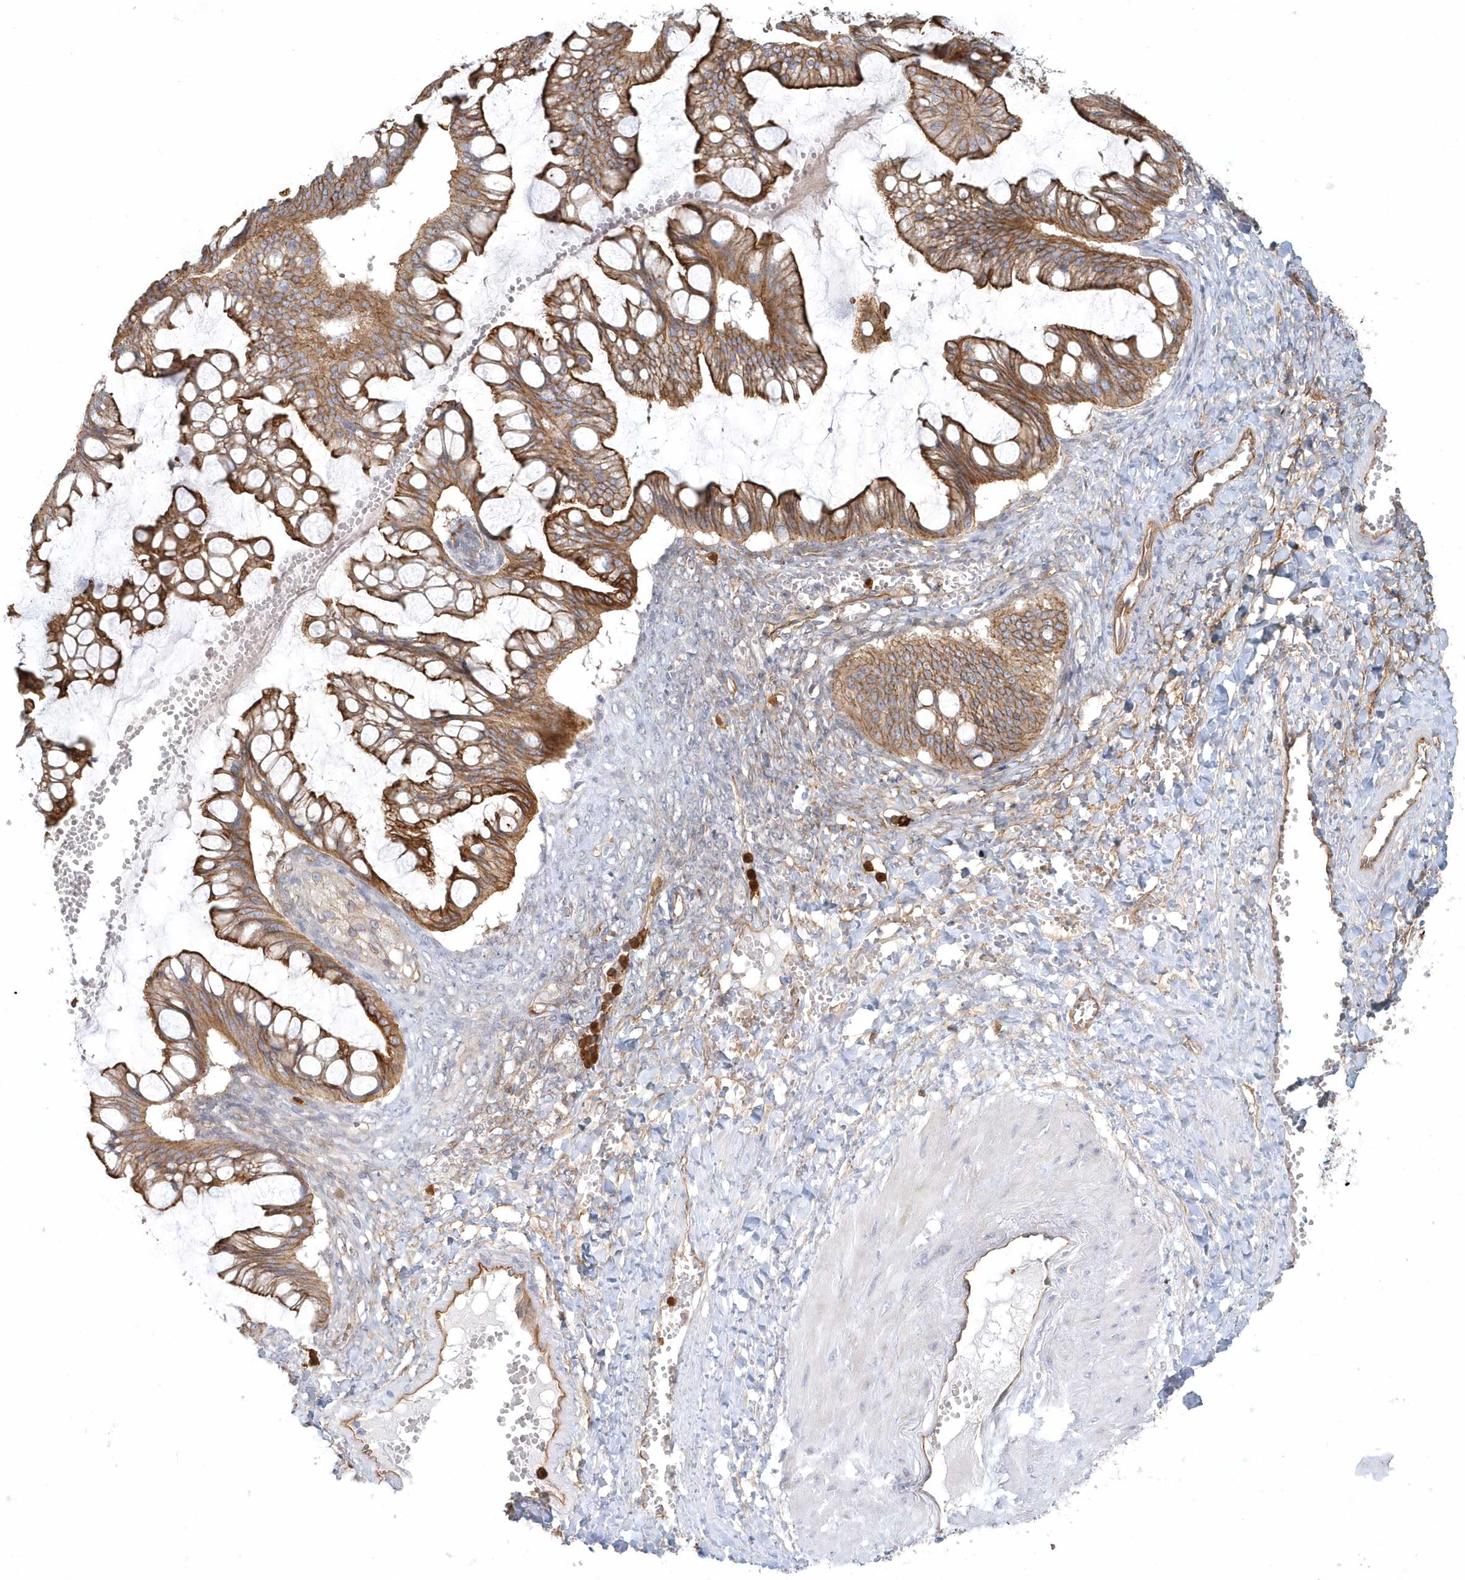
{"staining": {"intensity": "moderate", "quantity": ">75%", "location": "cytoplasmic/membranous"}, "tissue": "ovarian cancer", "cell_type": "Tumor cells", "image_type": "cancer", "snomed": [{"axis": "morphology", "description": "Cystadenocarcinoma, mucinous, NOS"}, {"axis": "topography", "description": "Ovary"}], "caption": "A micrograph of ovarian cancer stained for a protein exhibits moderate cytoplasmic/membranous brown staining in tumor cells.", "gene": "DNAH1", "patient": {"sex": "female", "age": 73}}